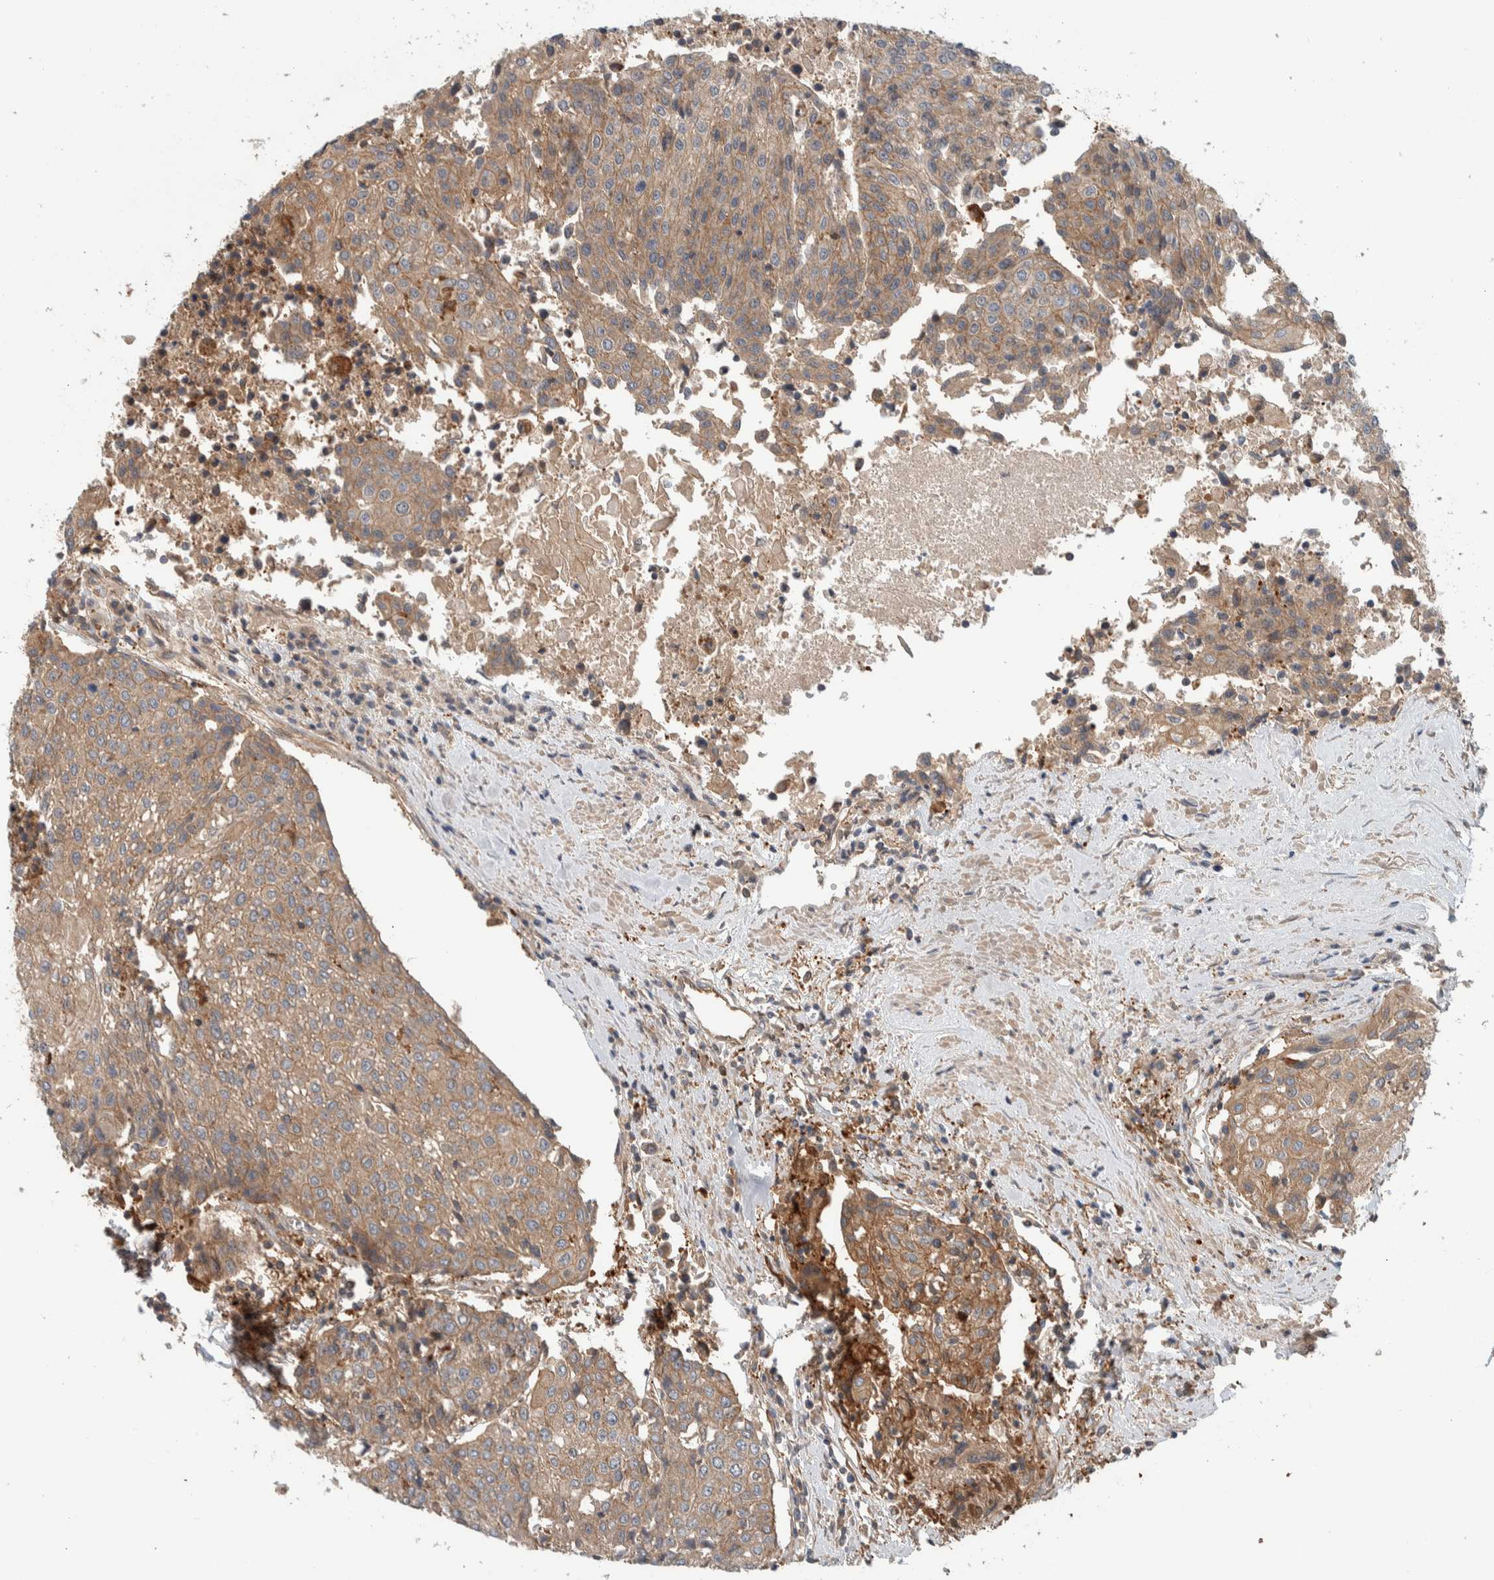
{"staining": {"intensity": "weak", "quantity": ">75%", "location": "cytoplasmic/membranous"}, "tissue": "urothelial cancer", "cell_type": "Tumor cells", "image_type": "cancer", "snomed": [{"axis": "morphology", "description": "Urothelial carcinoma, High grade"}, {"axis": "topography", "description": "Urinary bladder"}], "caption": "A high-resolution micrograph shows immunohistochemistry staining of urothelial carcinoma (high-grade), which reveals weak cytoplasmic/membranous positivity in about >75% of tumor cells. The staining was performed using DAB, with brown indicating positive protein expression. Nuclei are stained blue with hematoxylin.", "gene": "MPRIP", "patient": {"sex": "female", "age": 85}}